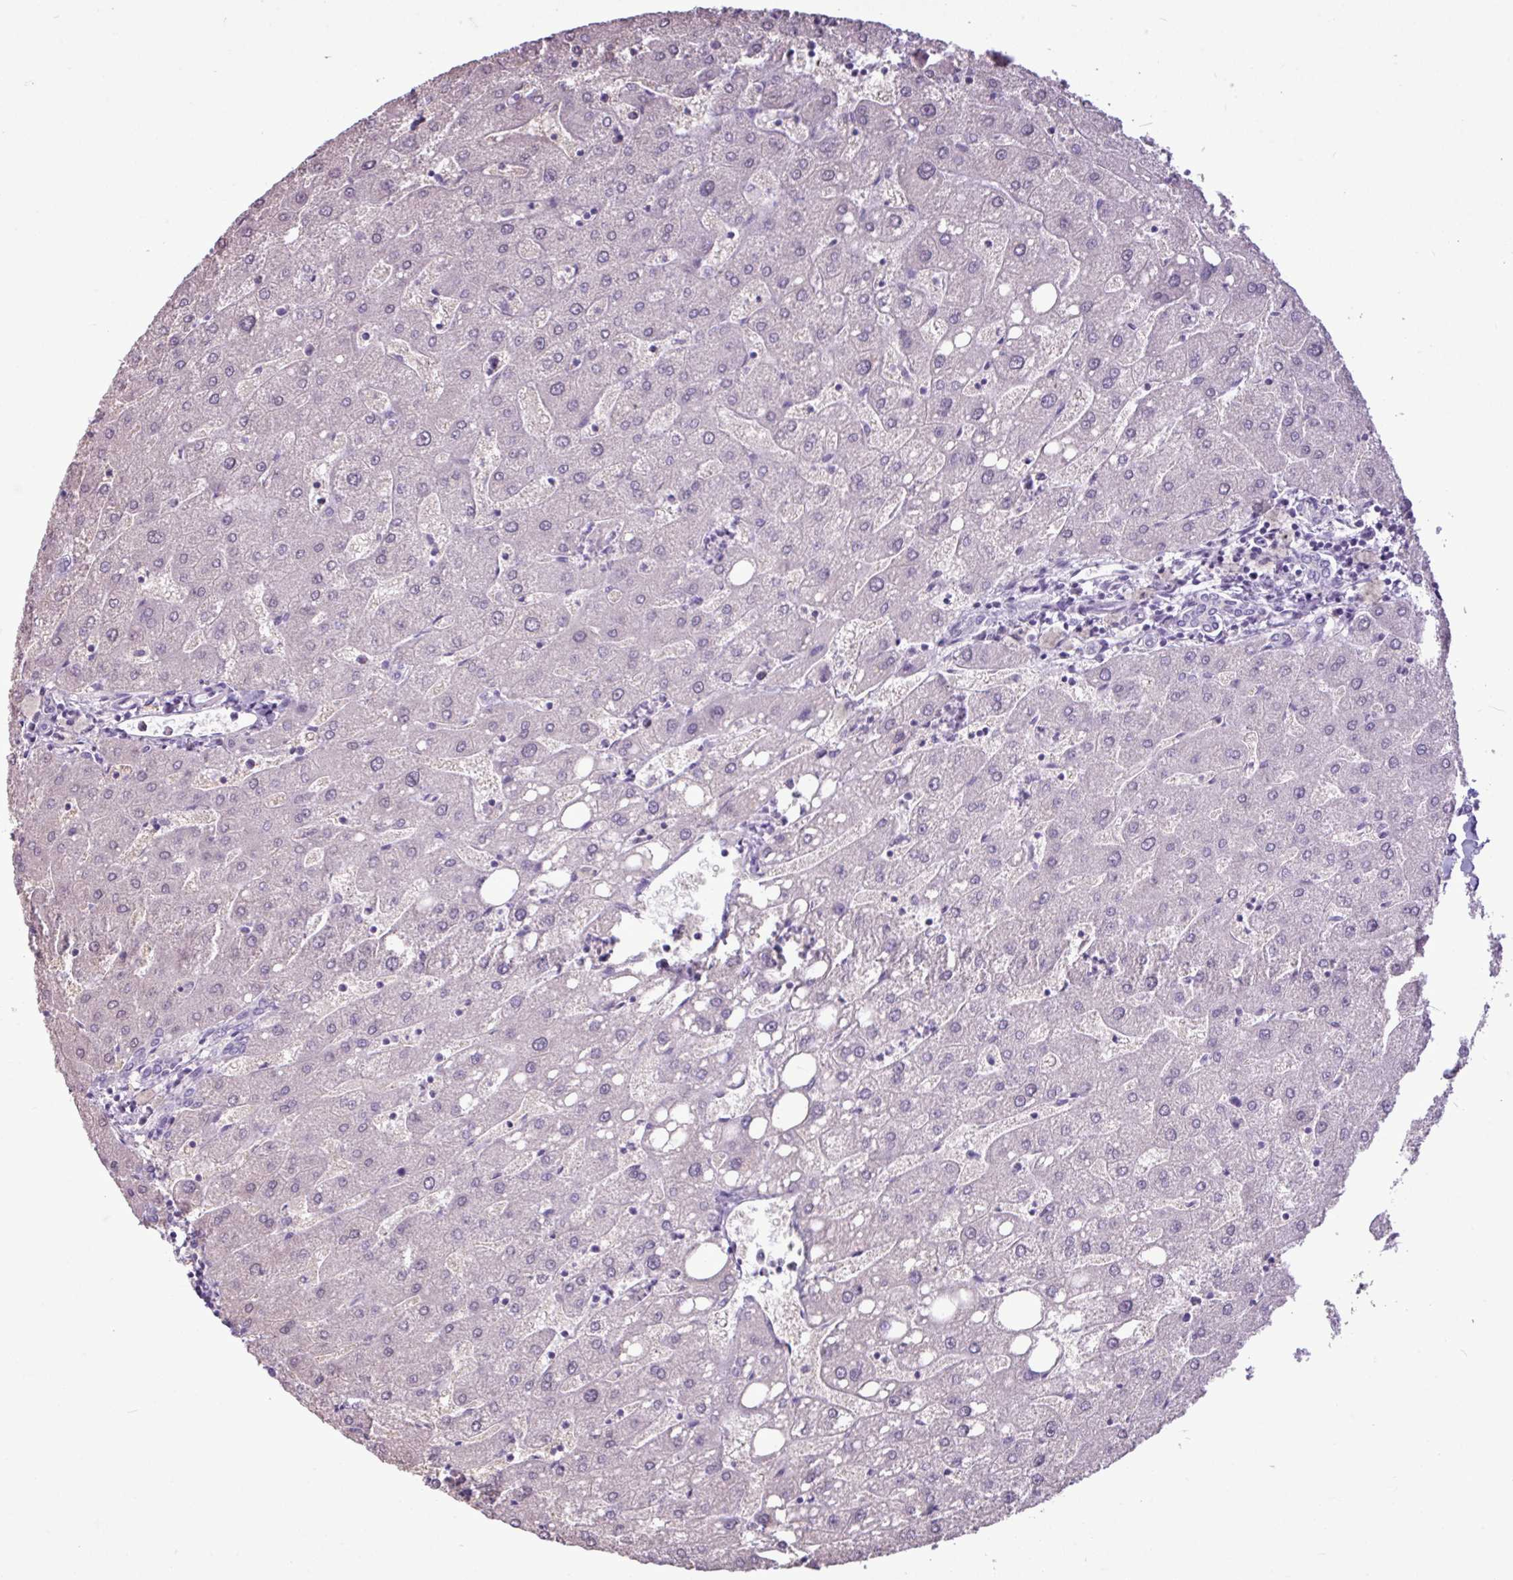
{"staining": {"intensity": "negative", "quantity": "none", "location": "none"}, "tissue": "liver", "cell_type": "Cholangiocytes", "image_type": "normal", "snomed": [{"axis": "morphology", "description": "Normal tissue, NOS"}, {"axis": "topography", "description": "Liver"}], "caption": "High magnification brightfield microscopy of unremarkable liver stained with DAB (brown) and counterstained with hematoxylin (blue): cholangiocytes show no significant positivity.", "gene": "AMY2A", "patient": {"sex": "male", "age": 67}}